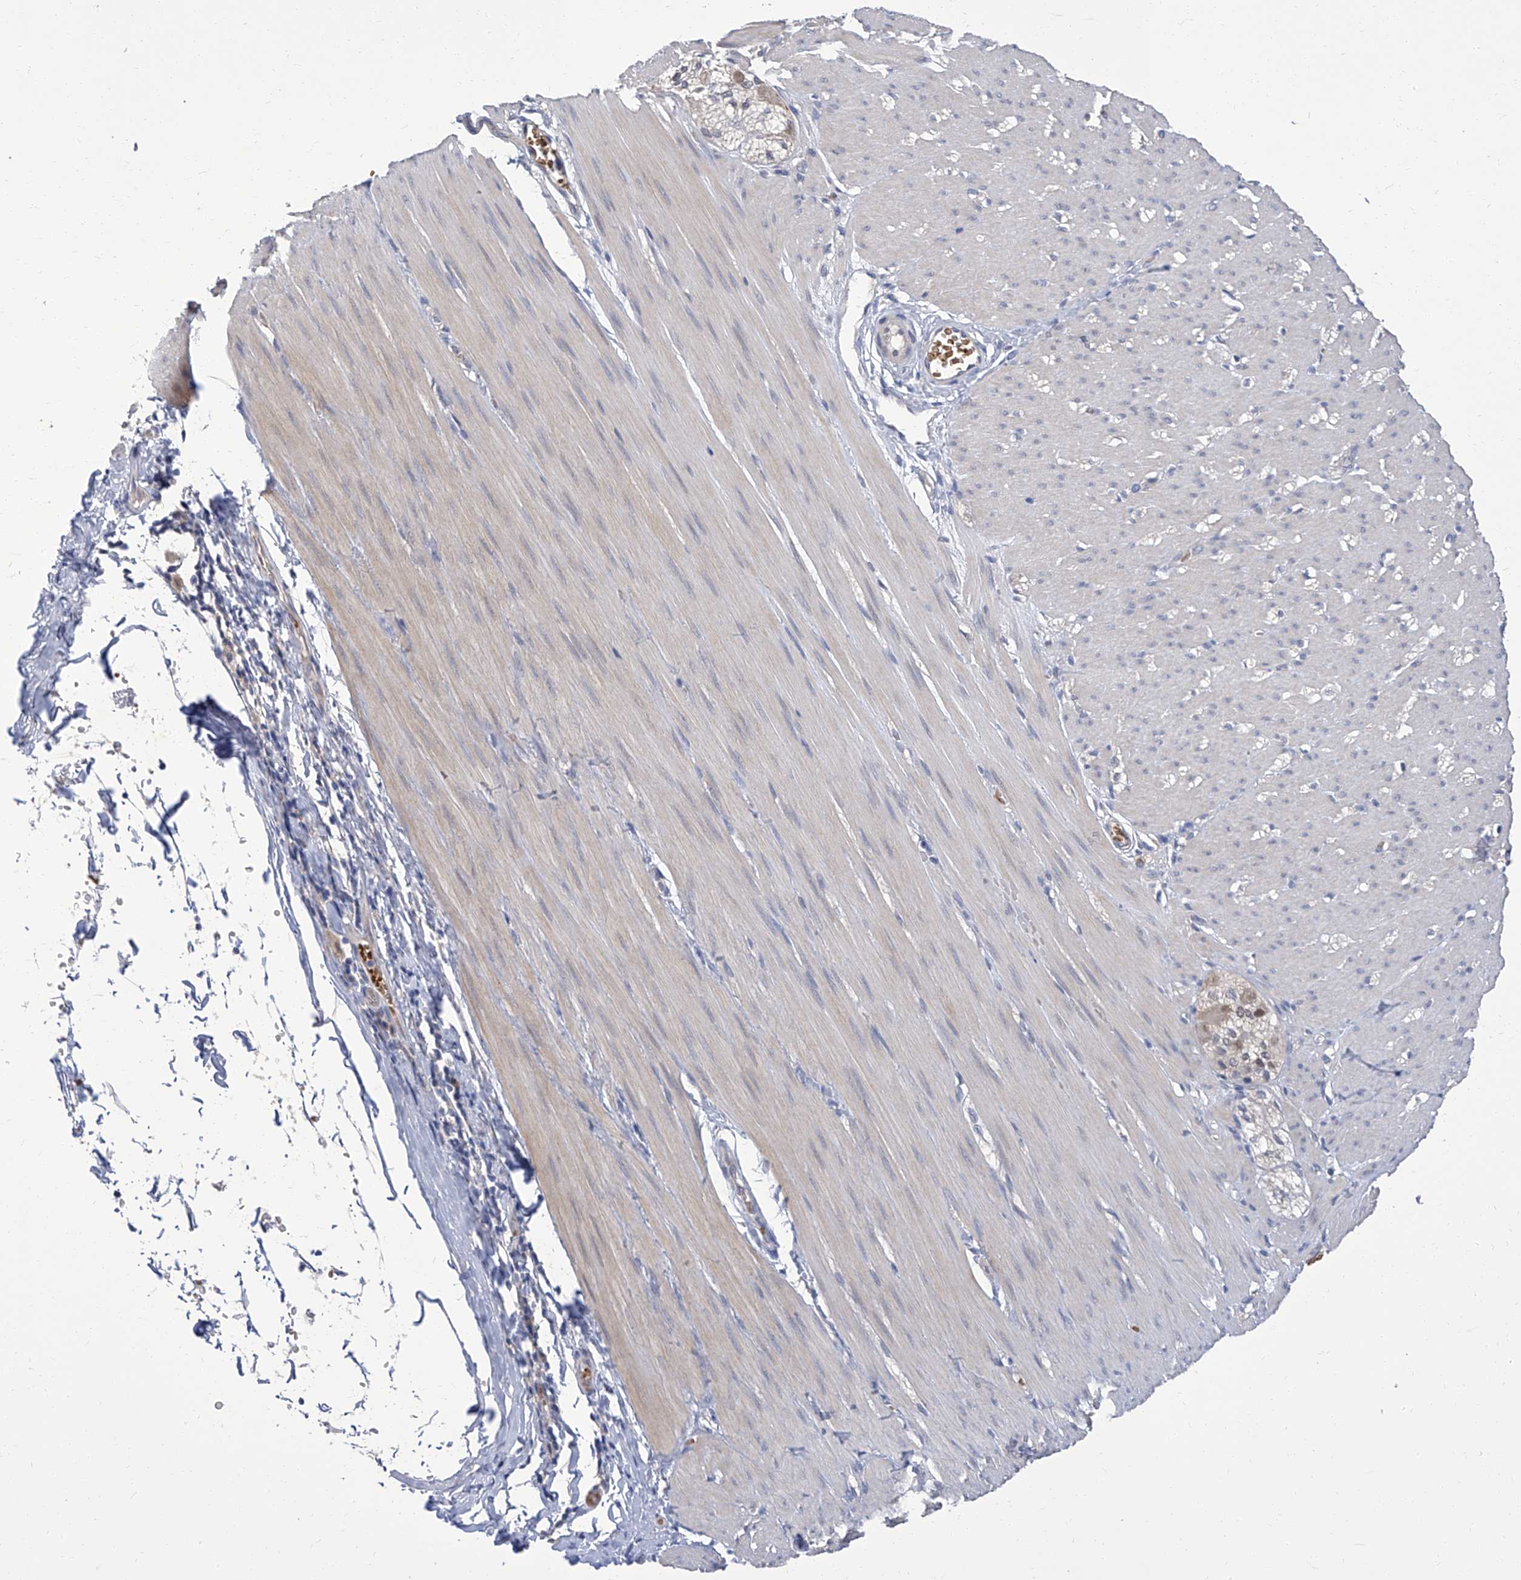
{"staining": {"intensity": "negative", "quantity": "none", "location": "none"}, "tissue": "smooth muscle", "cell_type": "Smooth muscle cells", "image_type": "normal", "snomed": [{"axis": "morphology", "description": "Normal tissue, NOS"}, {"axis": "morphology", "description": "Adenocarcinoma, NOS"}, {"axis": "topography", "description": "Colon"}, {"axis": "topography", "description": "Peripheral nerve tissue"}], "caption": "DAB (3,3'-diaminobenzidine) immunohistochemical staining of normal human smooth muscle demonstrates no significant staining in smooth muscle cells.", "gene": "PARD3", "patient": {"sex": "male", "age": 14}}